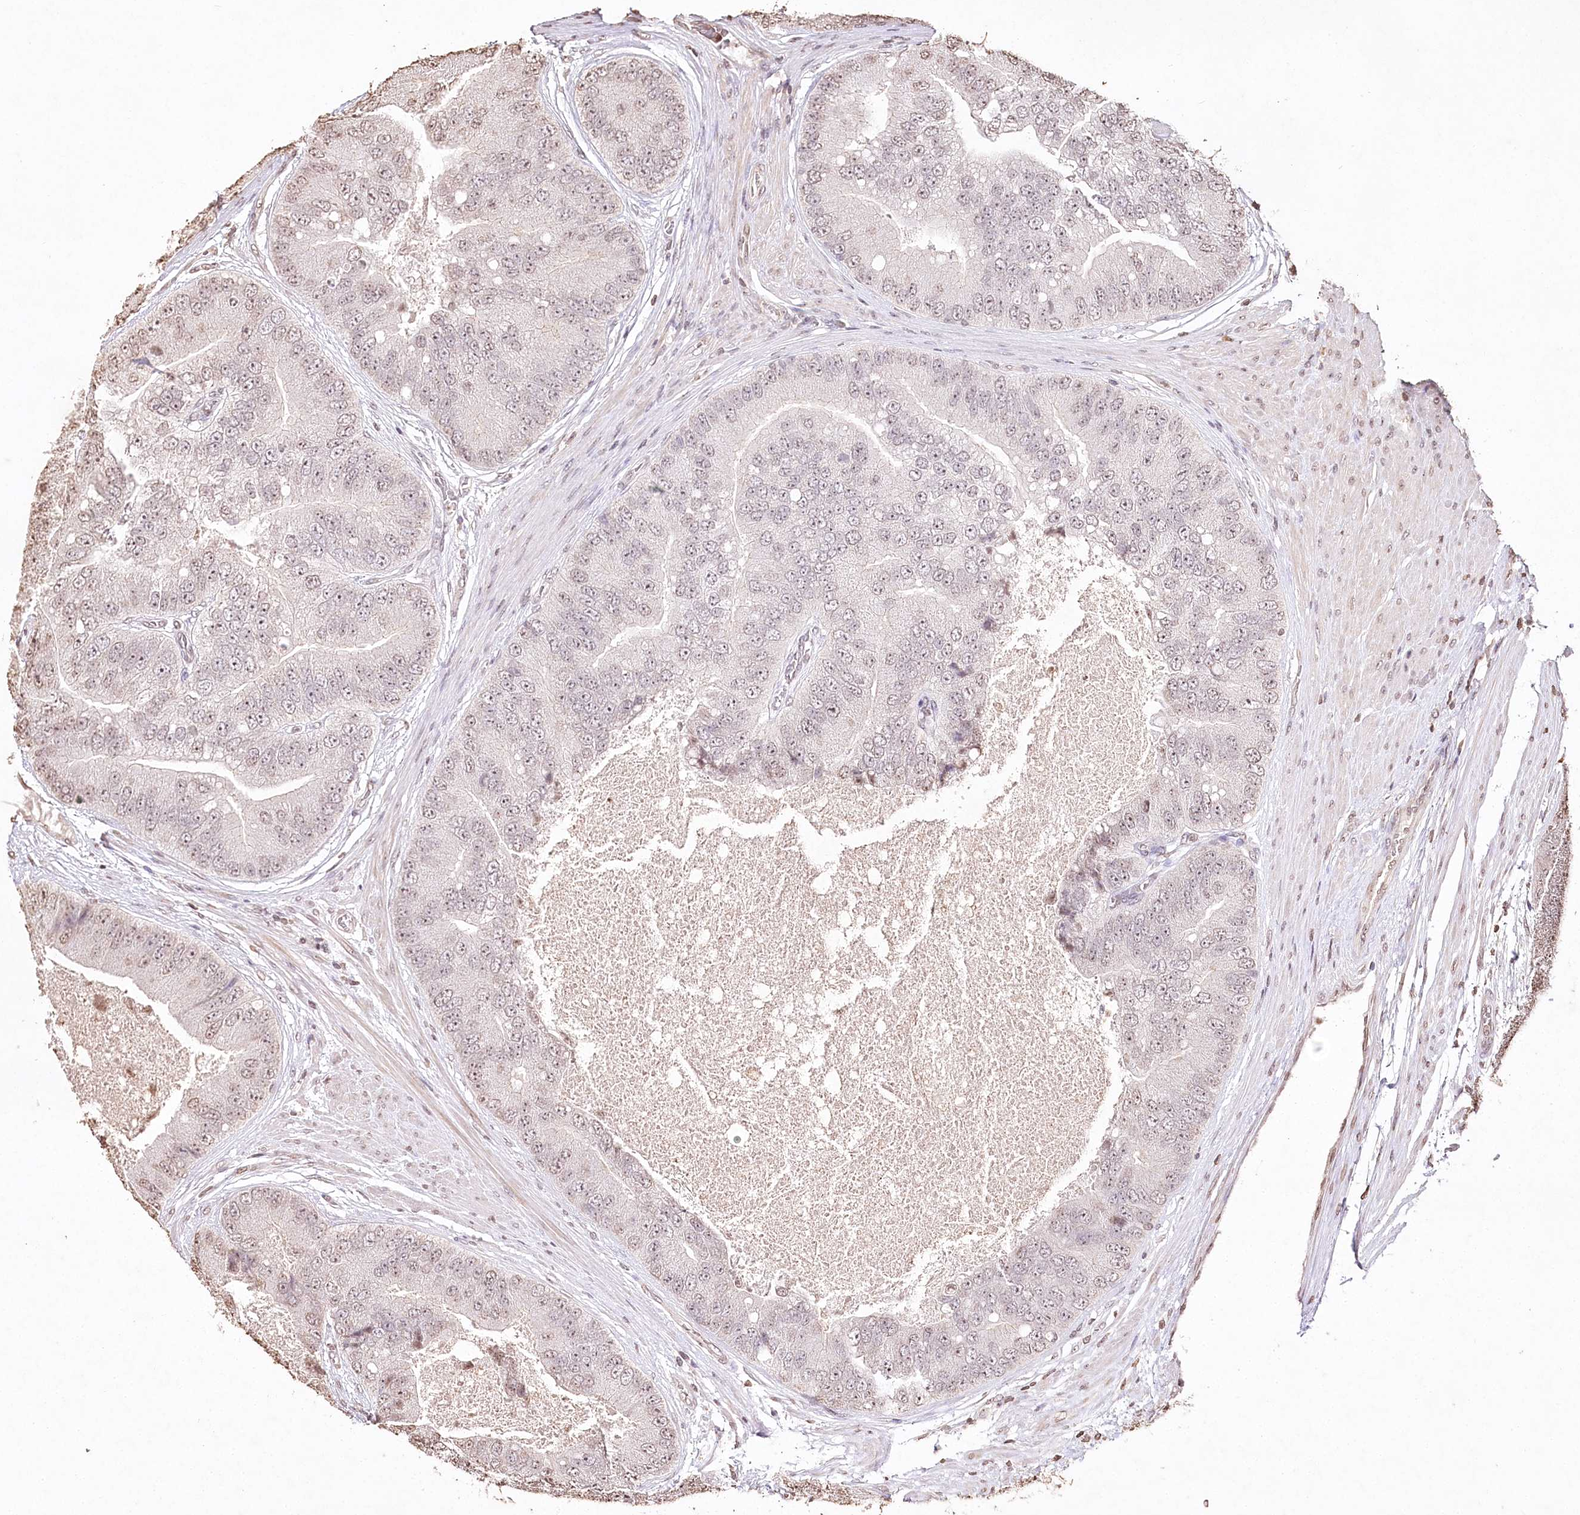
{"staining": {"intensity": "weak", "quantity": "<25%", "location": "nuclear"}, "tissue": "prostate cancer", "cell_type": "Tumor cells", "image_type": "cancer", "snomed": [{"axis": "morphology", "description": "Adenocarcinoma, High grade"}, {"axis": "topography", "description": "Prostate"}], "caption": "Tumor cells show no significant staining in prostate high-grade adenocarcinoma.", "gene": "DMXL1", "patient": {"sex": "male", "age": 70}}